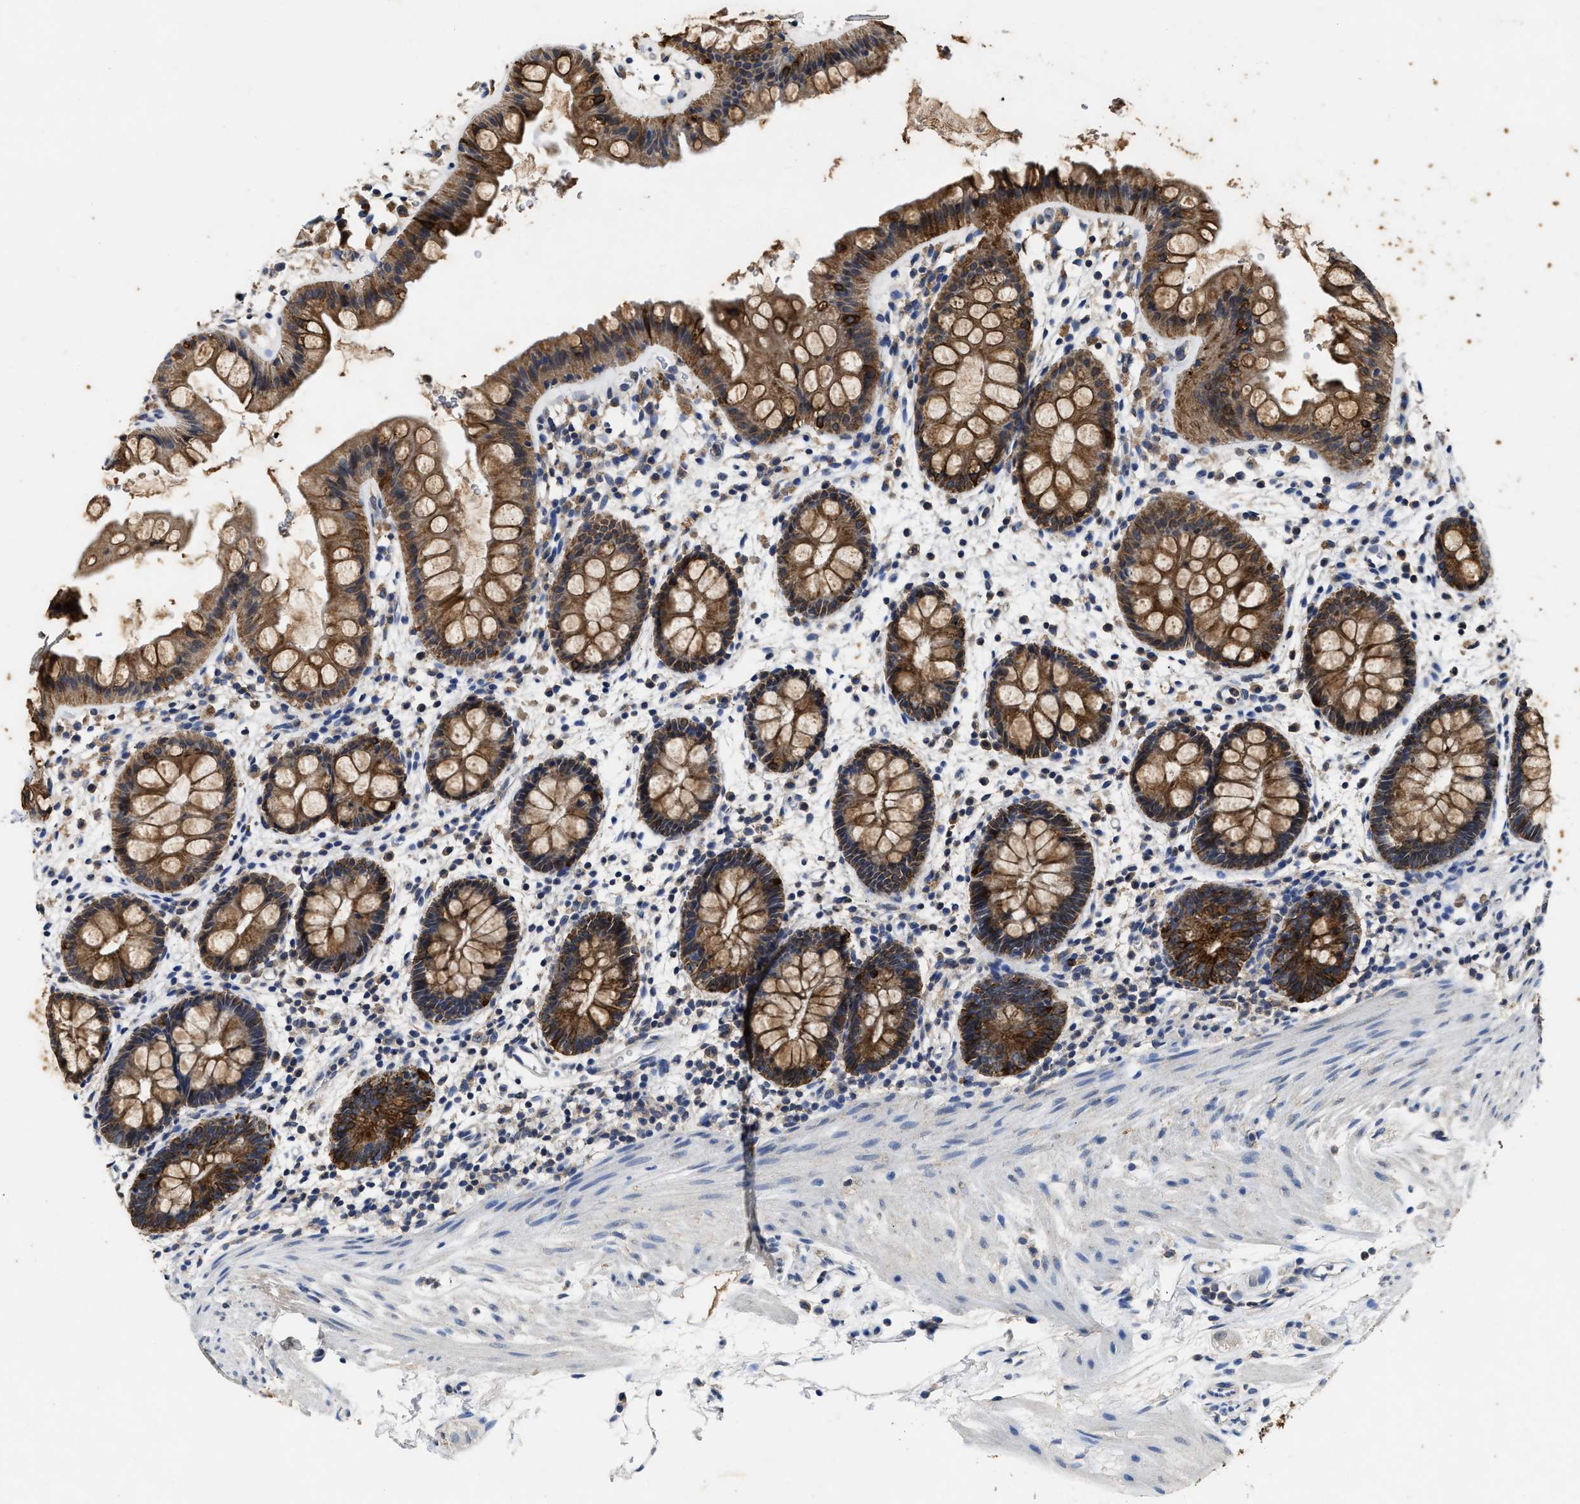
{"staining": {"intensity": "moderate", "quantity": ">75%", "location": "cytoplasmic/membranous"}, "tissue": "rectum", "cell_type": "Glandular cells", "image_type": "normal", "snomed": [{"axis": "morphology", "description": "Normal tissue, NOS"}, {"axis": "topography", "description": "Rectum"}], "caption": "Rectum stained for a protein (brown) displays moderate cytoplasmic/membranous positive expression in approximately >75% of glandular cells.", "gene": "CTNNA1", "patient": {"sex": "female", "age": 24}}